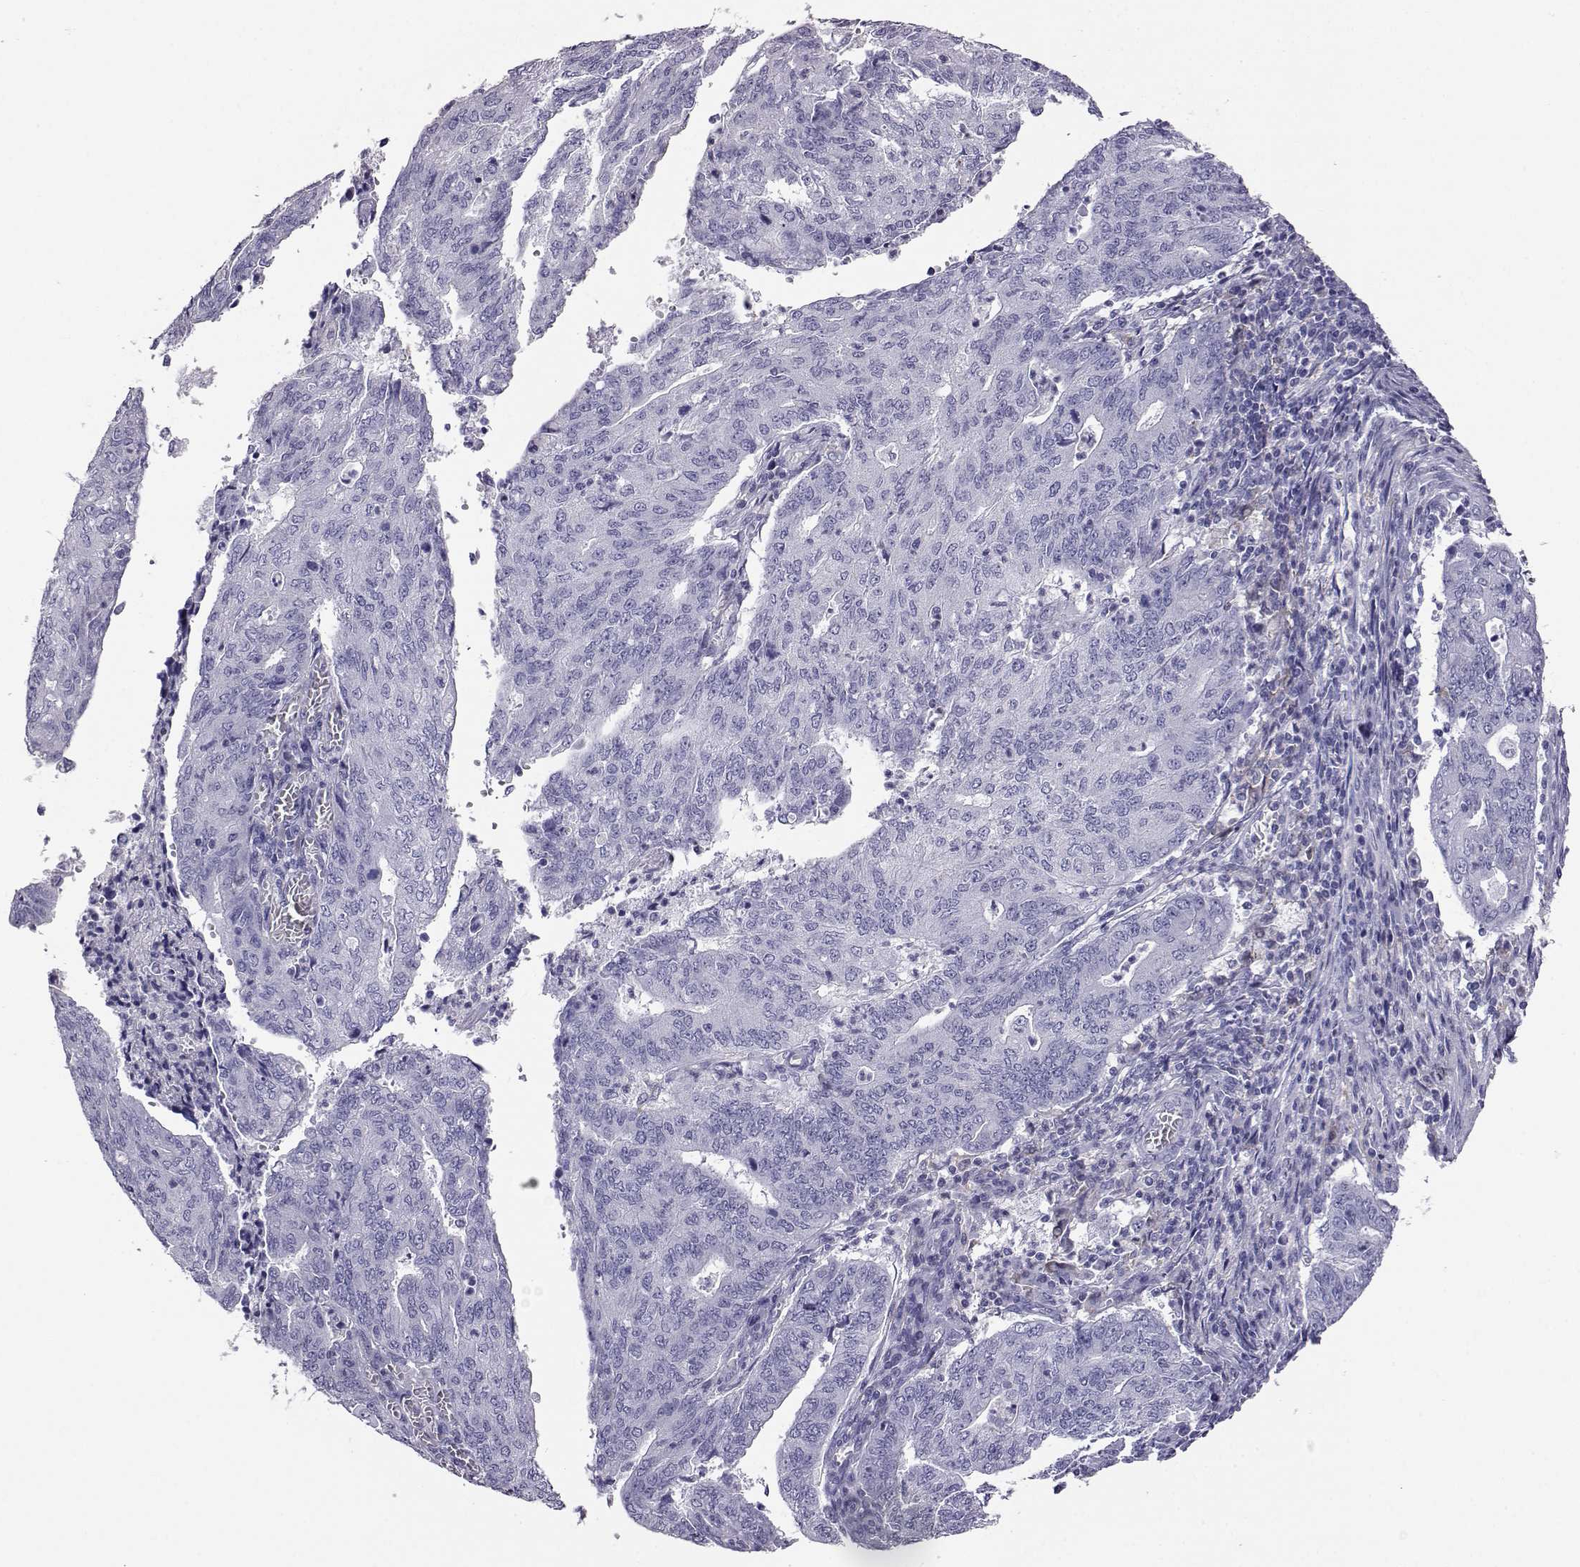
{"staining": {"intensity": "negative", "quantity": "none", "location": "none"}, "tissue": "endometrial cancer", "cell_type": "Tumor cells", "image_type": "cancer", "snomed": [{"axis": "morphology", "description": "Adenocarcinoma, NOS"}, {"axis": "topography", "description": "Endometrium"}], "caption": "IHC micrograph of human endometrial adenocarcinoma stained for a protein (brown), which reveals no expression in tumor cells.", "gene": "AKR1B1", "patient": {"sex": "female", "age": 82}}